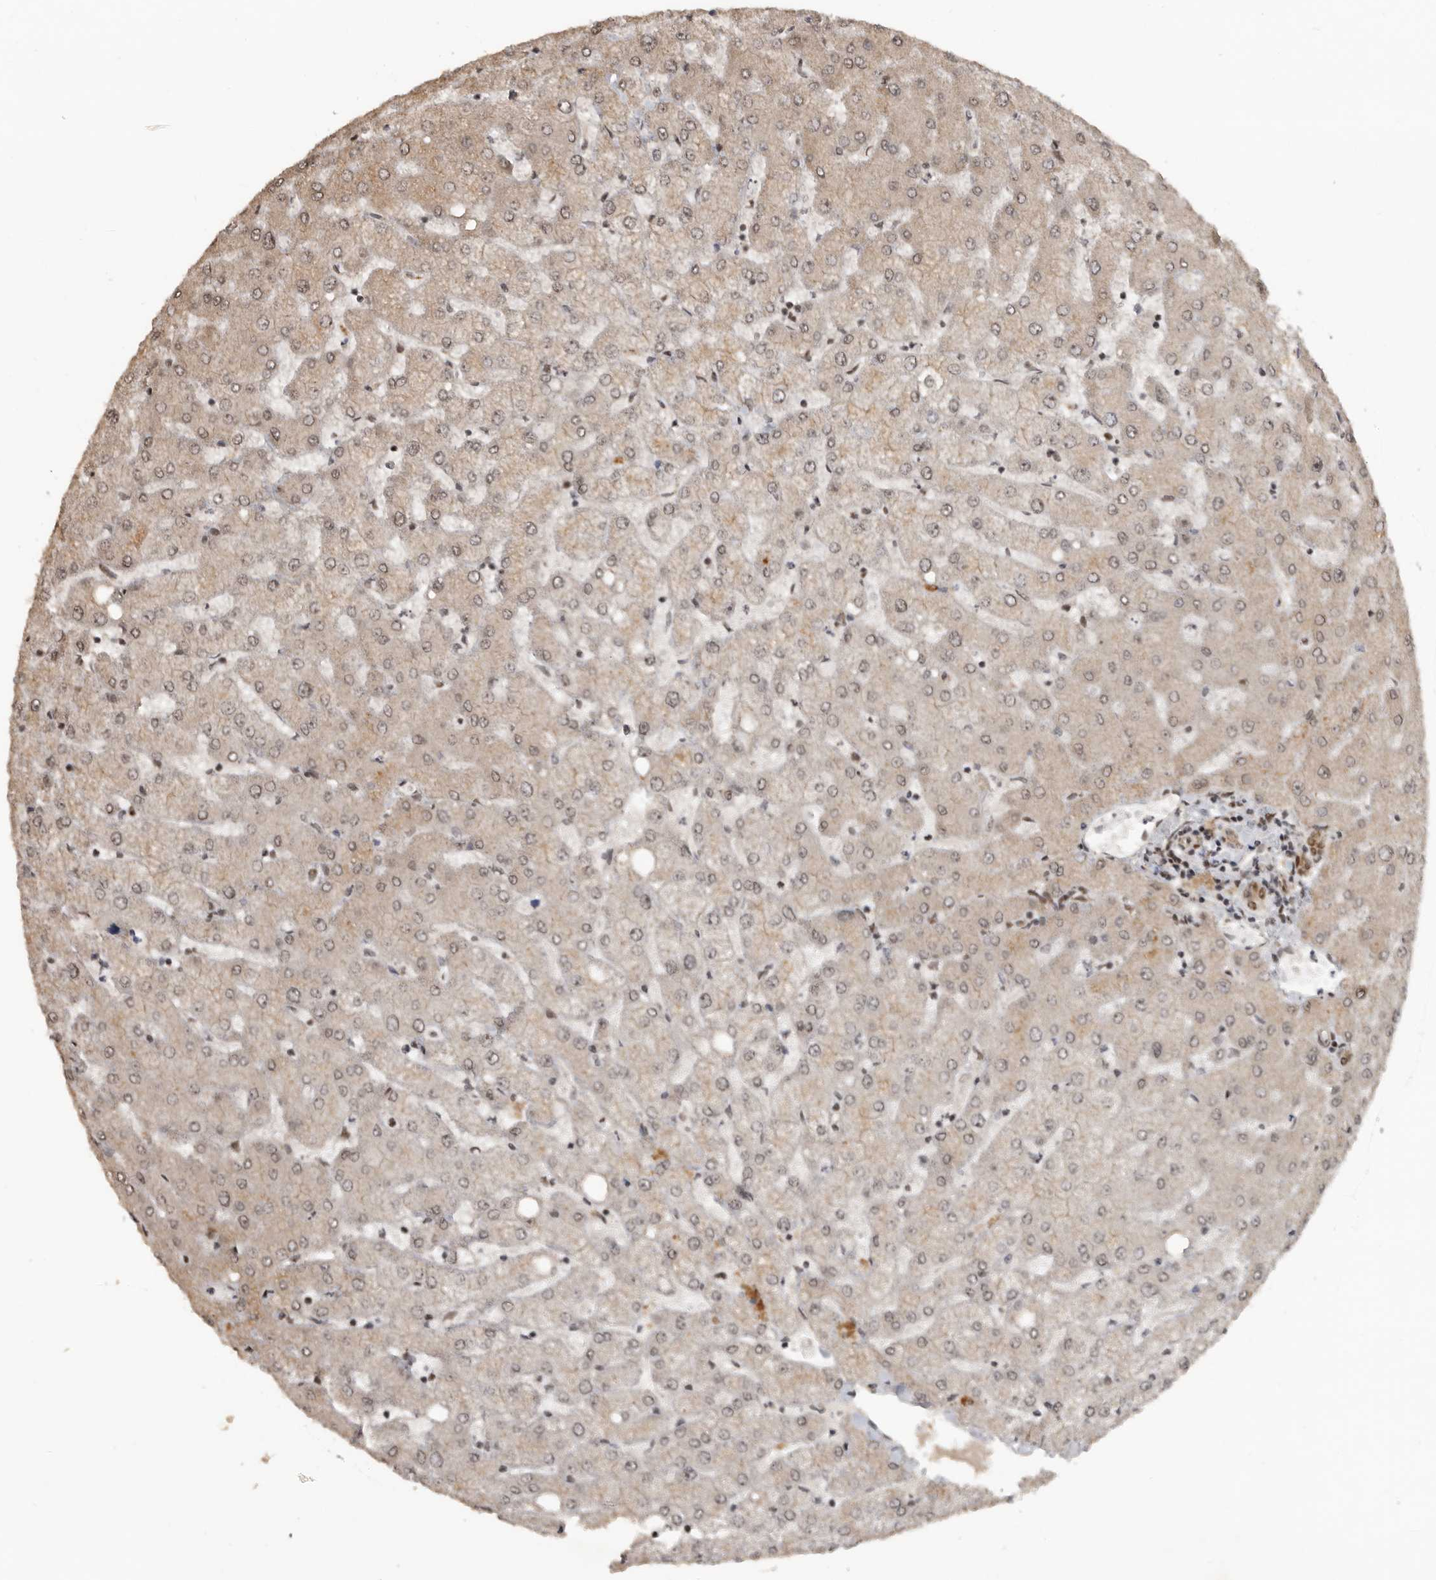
{"staining": {"intensity": "moderate", "quantity": ">75%", "location": "cytoplasmic/membranous,nuclear"}, "tissue": "liver", "cell_type": "Cholangiocytes", "image_type": "normal", "snomed": [{"axis": "morphology", "description": "Normal tissue, NOS"}, {"axis": "topography", "description": "Liver"}], "caption": "Immunohistochemistry (DAB (3,3'-diaminobenzidine)) staining of benign human liver exhibits moderate cytoplasmic/membranous,nuclear protein expression in approximately >75% of cholangiocytes.", "gene": "CBLL1", "patient": {"sex": "female", "age": 54}}